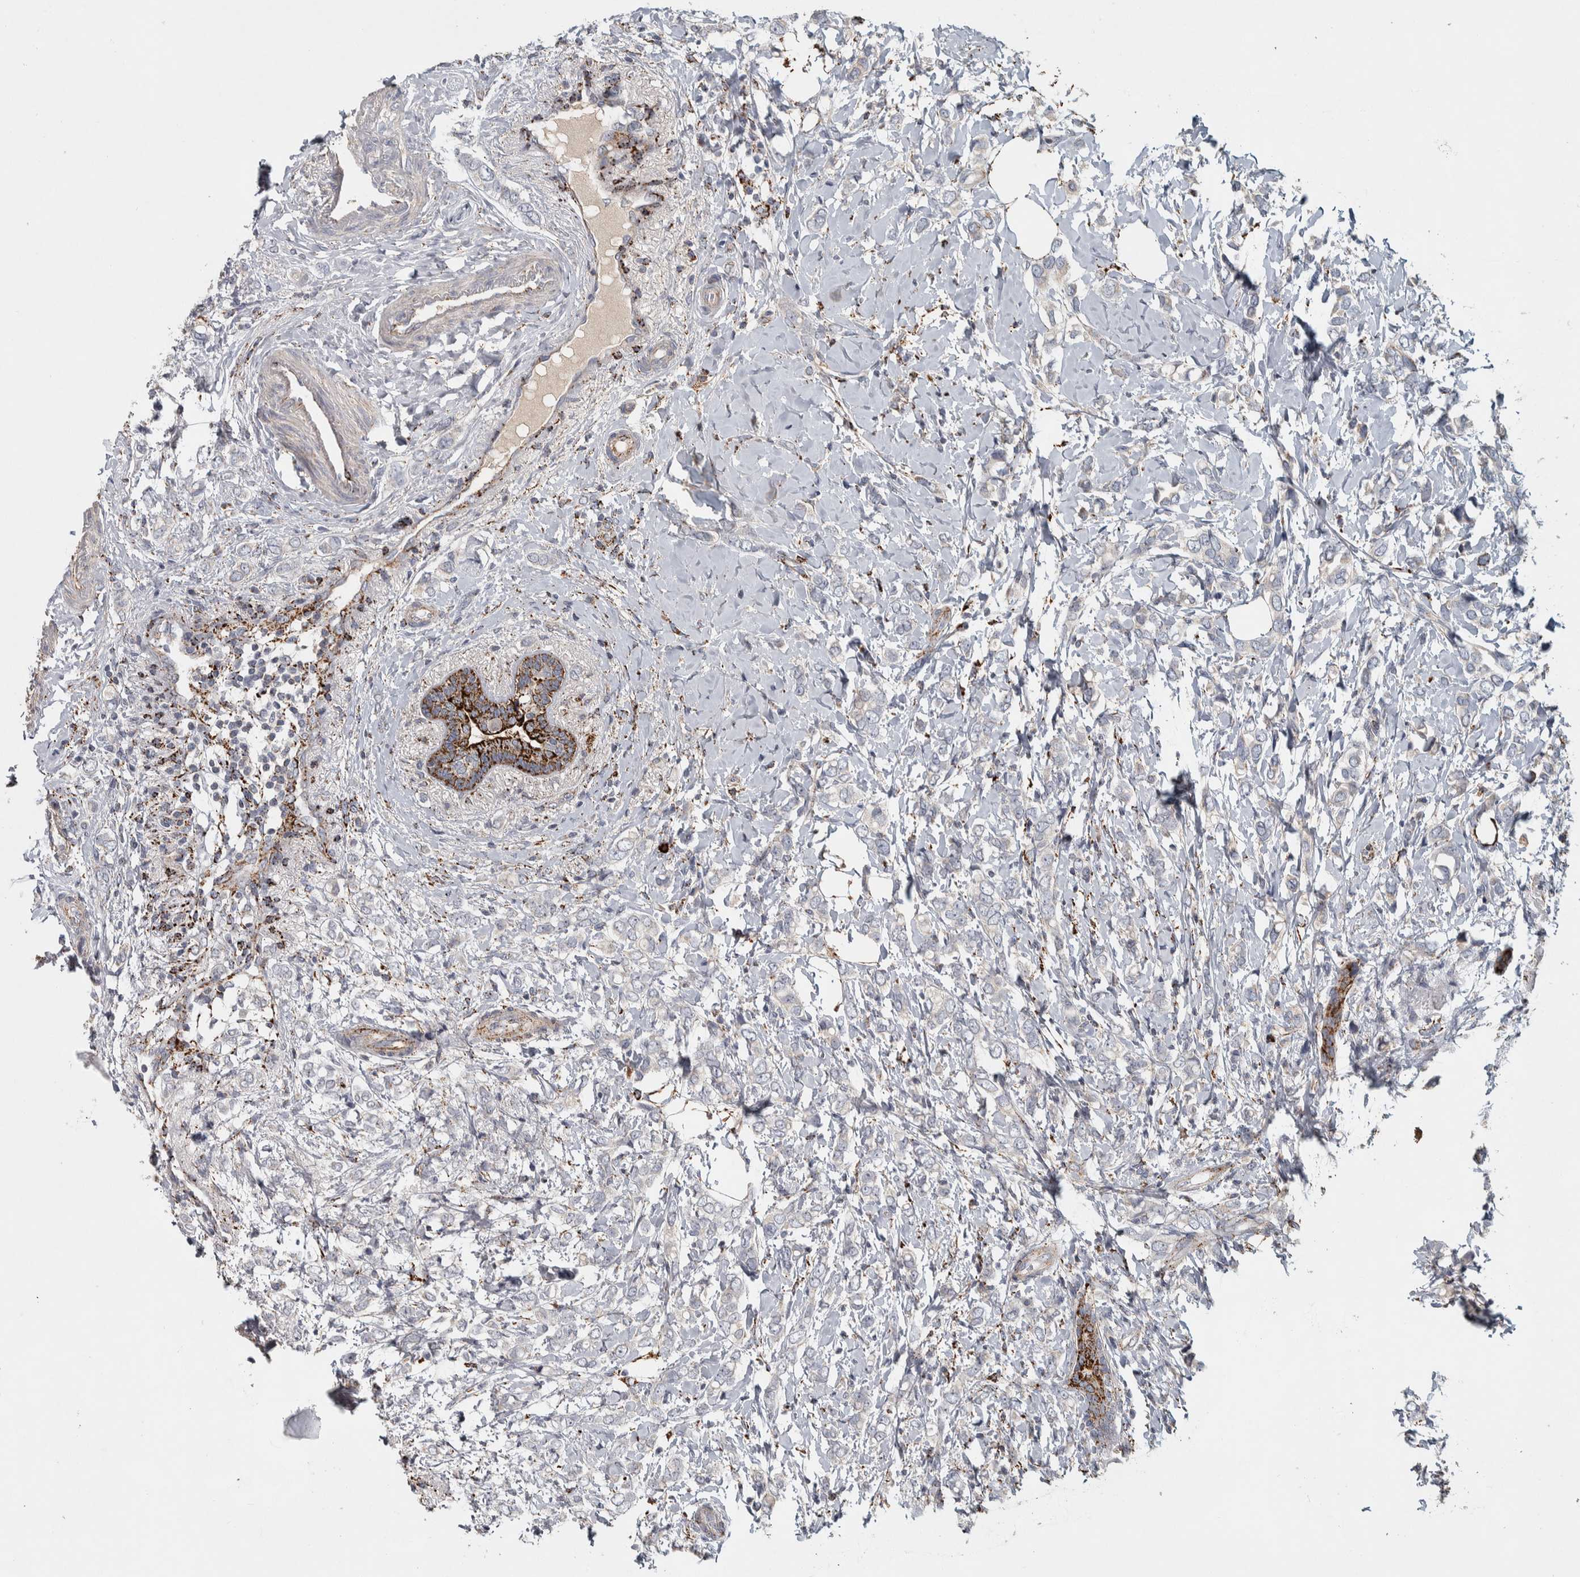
{"staining": {"intensity": "negative", "quantity": "none", "location": "none"}, "tissue": "breast cancer", "cell_type": "Tumor cells", "image_type": "cancer", "snomed": [{"axis": "morphology", "description": "Normal tissue, NOS"}, {"axis": "morphology", "description": "Lobular carcinoma"}, {"axis": "topography", "description": "Breast"}], "caption": "Protein analysis of breast cancer exhibits no significant positivity in tumor cells. Nuclei are stained in blue.", "gene": "FAM78A", "patient": {"sex": "female", "age": 47}}